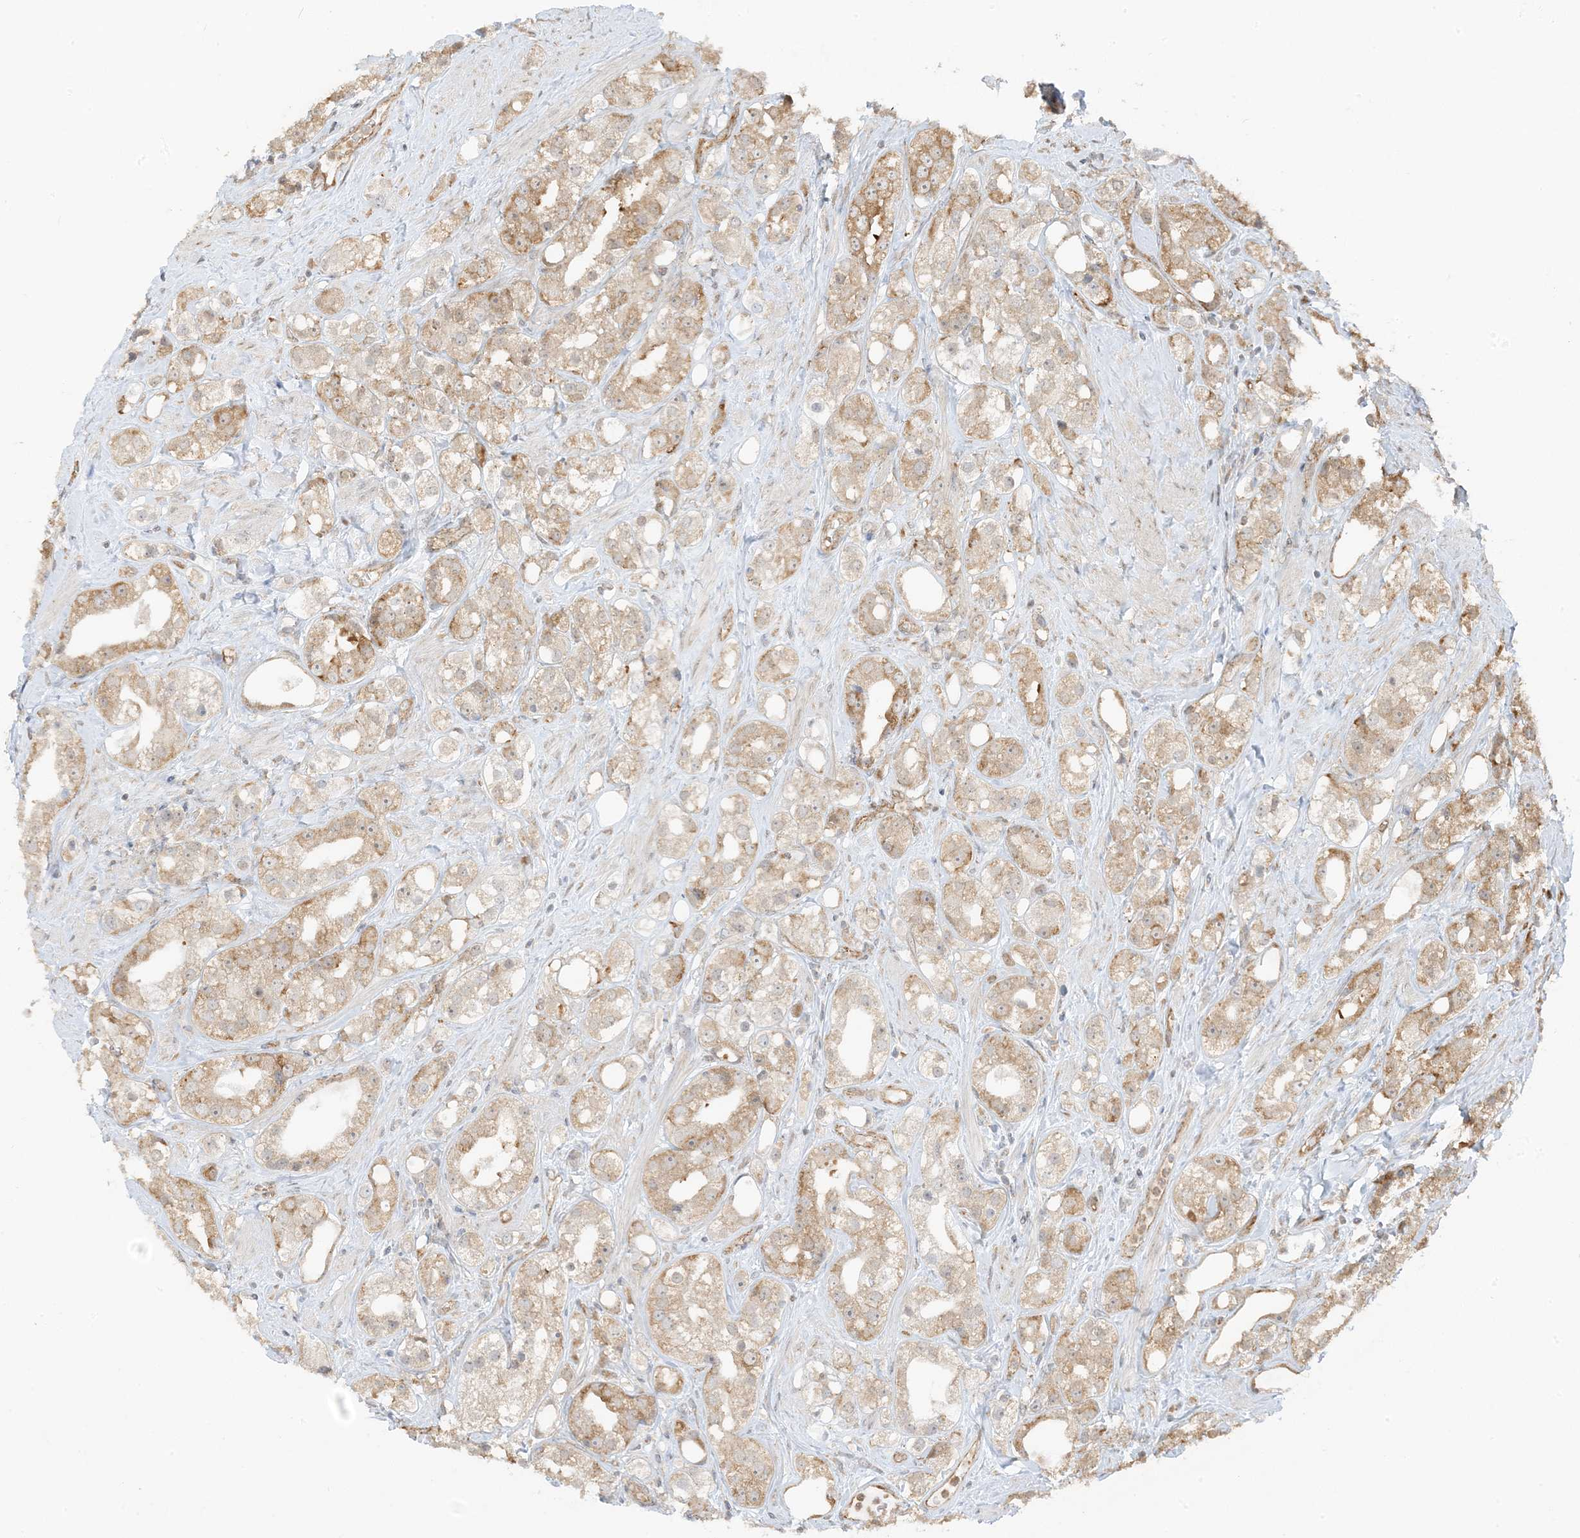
{"staining": {"intensity": "moderate", "quantity": "<25%", "location": "cytoplasmic/membranous"}, "tissue": "prostate cancer", "cell_type": "Tumor cells", "image_type": "cancer", "snomed": [{"axis": "morphology", "description": "Adenocarcinoma, NOS"}, {"axis": "topography", "description": "Prostate"}], "caption": "The histopathology image exhibits immunohistochemical staining of prostate adenocarcinoma. There is moderate cytoplasmic/membranous expression is identified in approximately <25% of tumor cells. Using DAB (brown) and hematoxylin (blue) stains, captured at high magnification using brightfield microscopy.", "gene": "UBAP2L", "patient": {"sex": "male", "age": 79}}